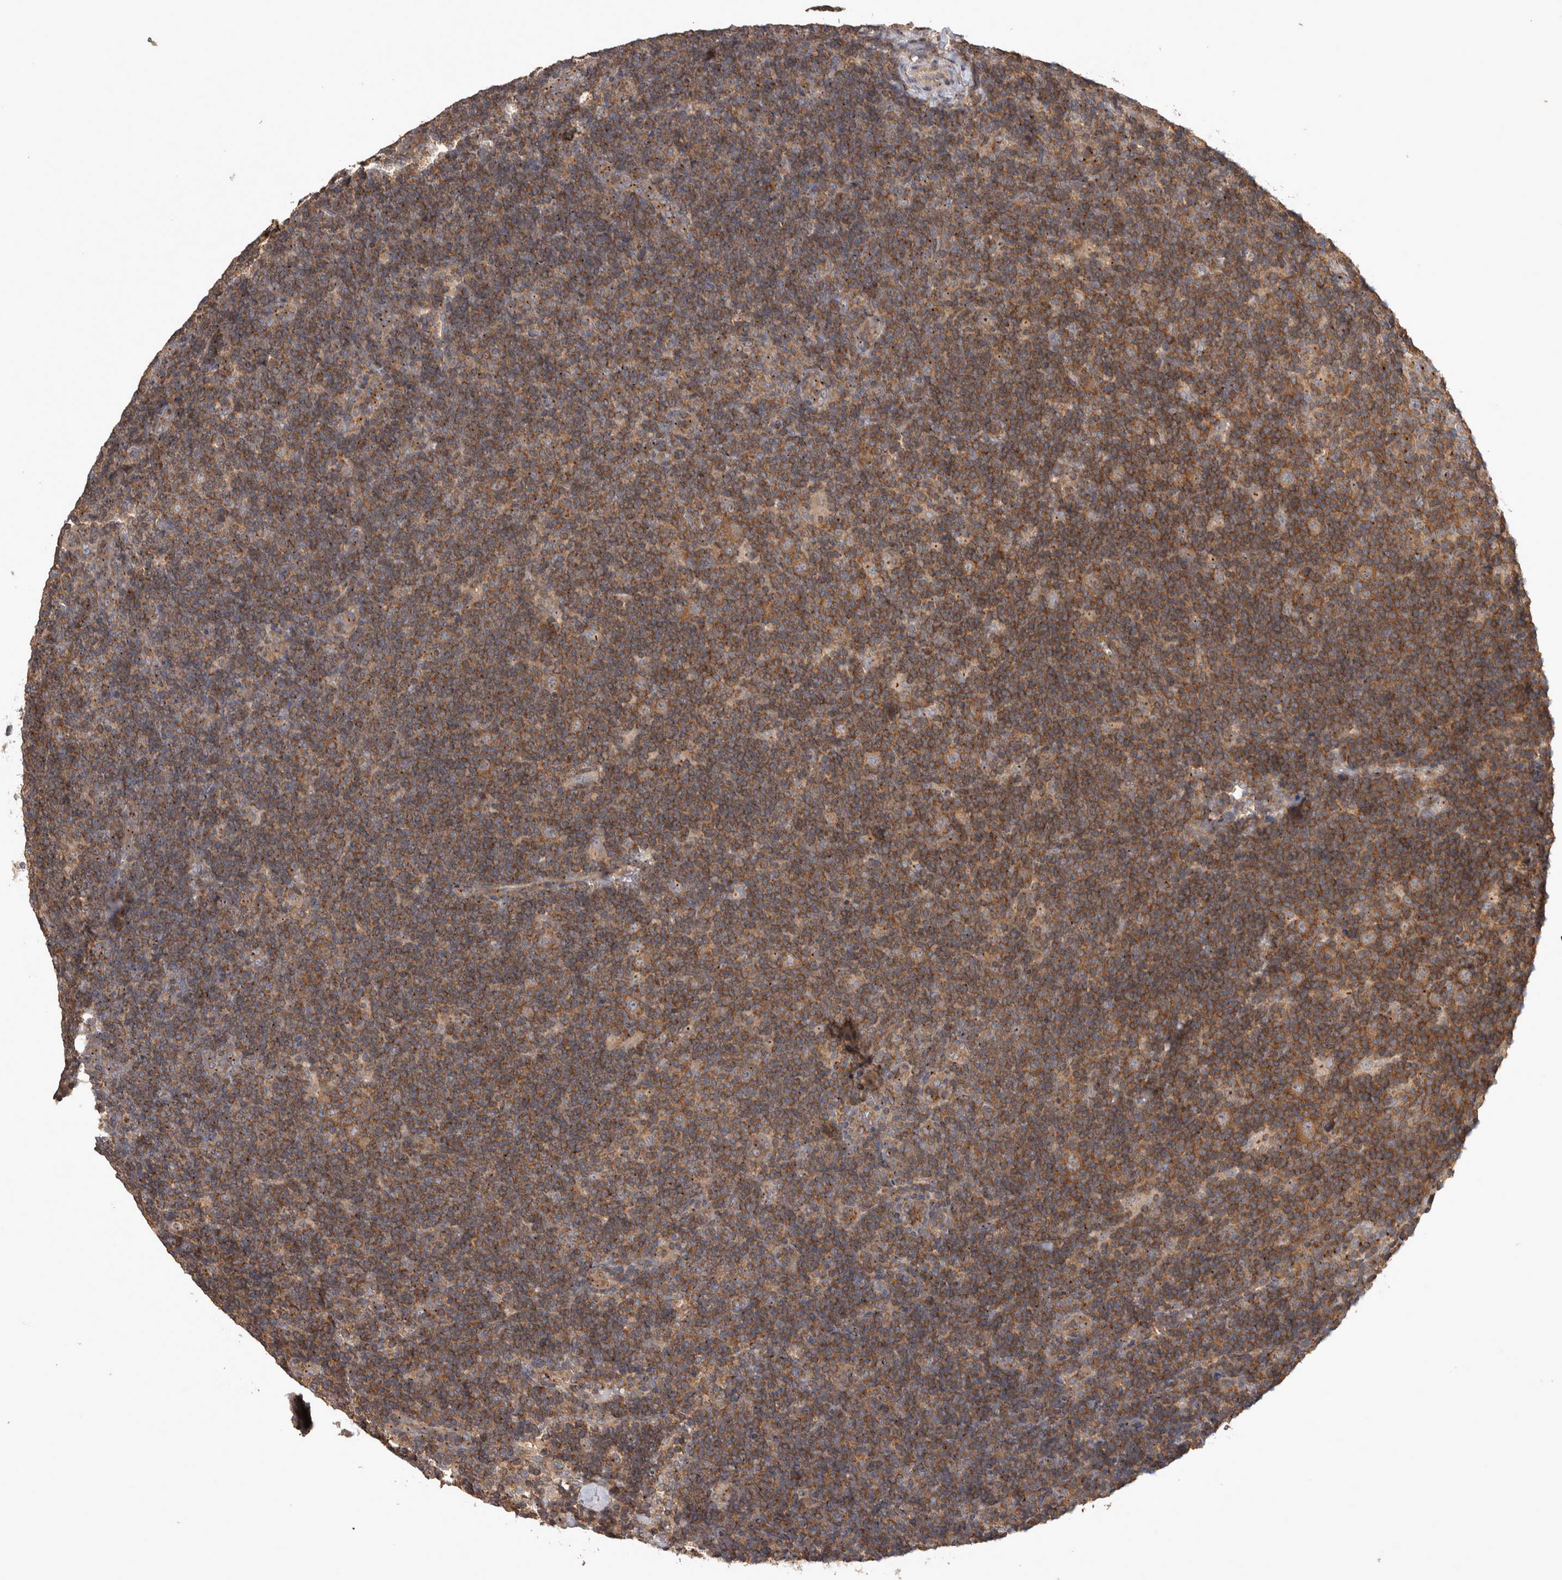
{"staining": {"intensity": "moderate", "quantity": ">75%", "location": "cytoplasmic/membranous"}, "tissue": "lymphoma", "cell_type": "Tumor cells", "image_type": "cancer", "snomed": [{"axis": "morphology", "description": "Hodgkin's disease, NOS"}, {"axis": "topography", "description": "Lymph node"}], "caption": "High-power microscopy captured an immunohistochemistry micrograph of lymphoma, revealing moderate cytoplasmic/membranous positivity in about >75% of tumor cells.", "gene": "IFRD1", "patient": {"sex": "female", "age": 57}}